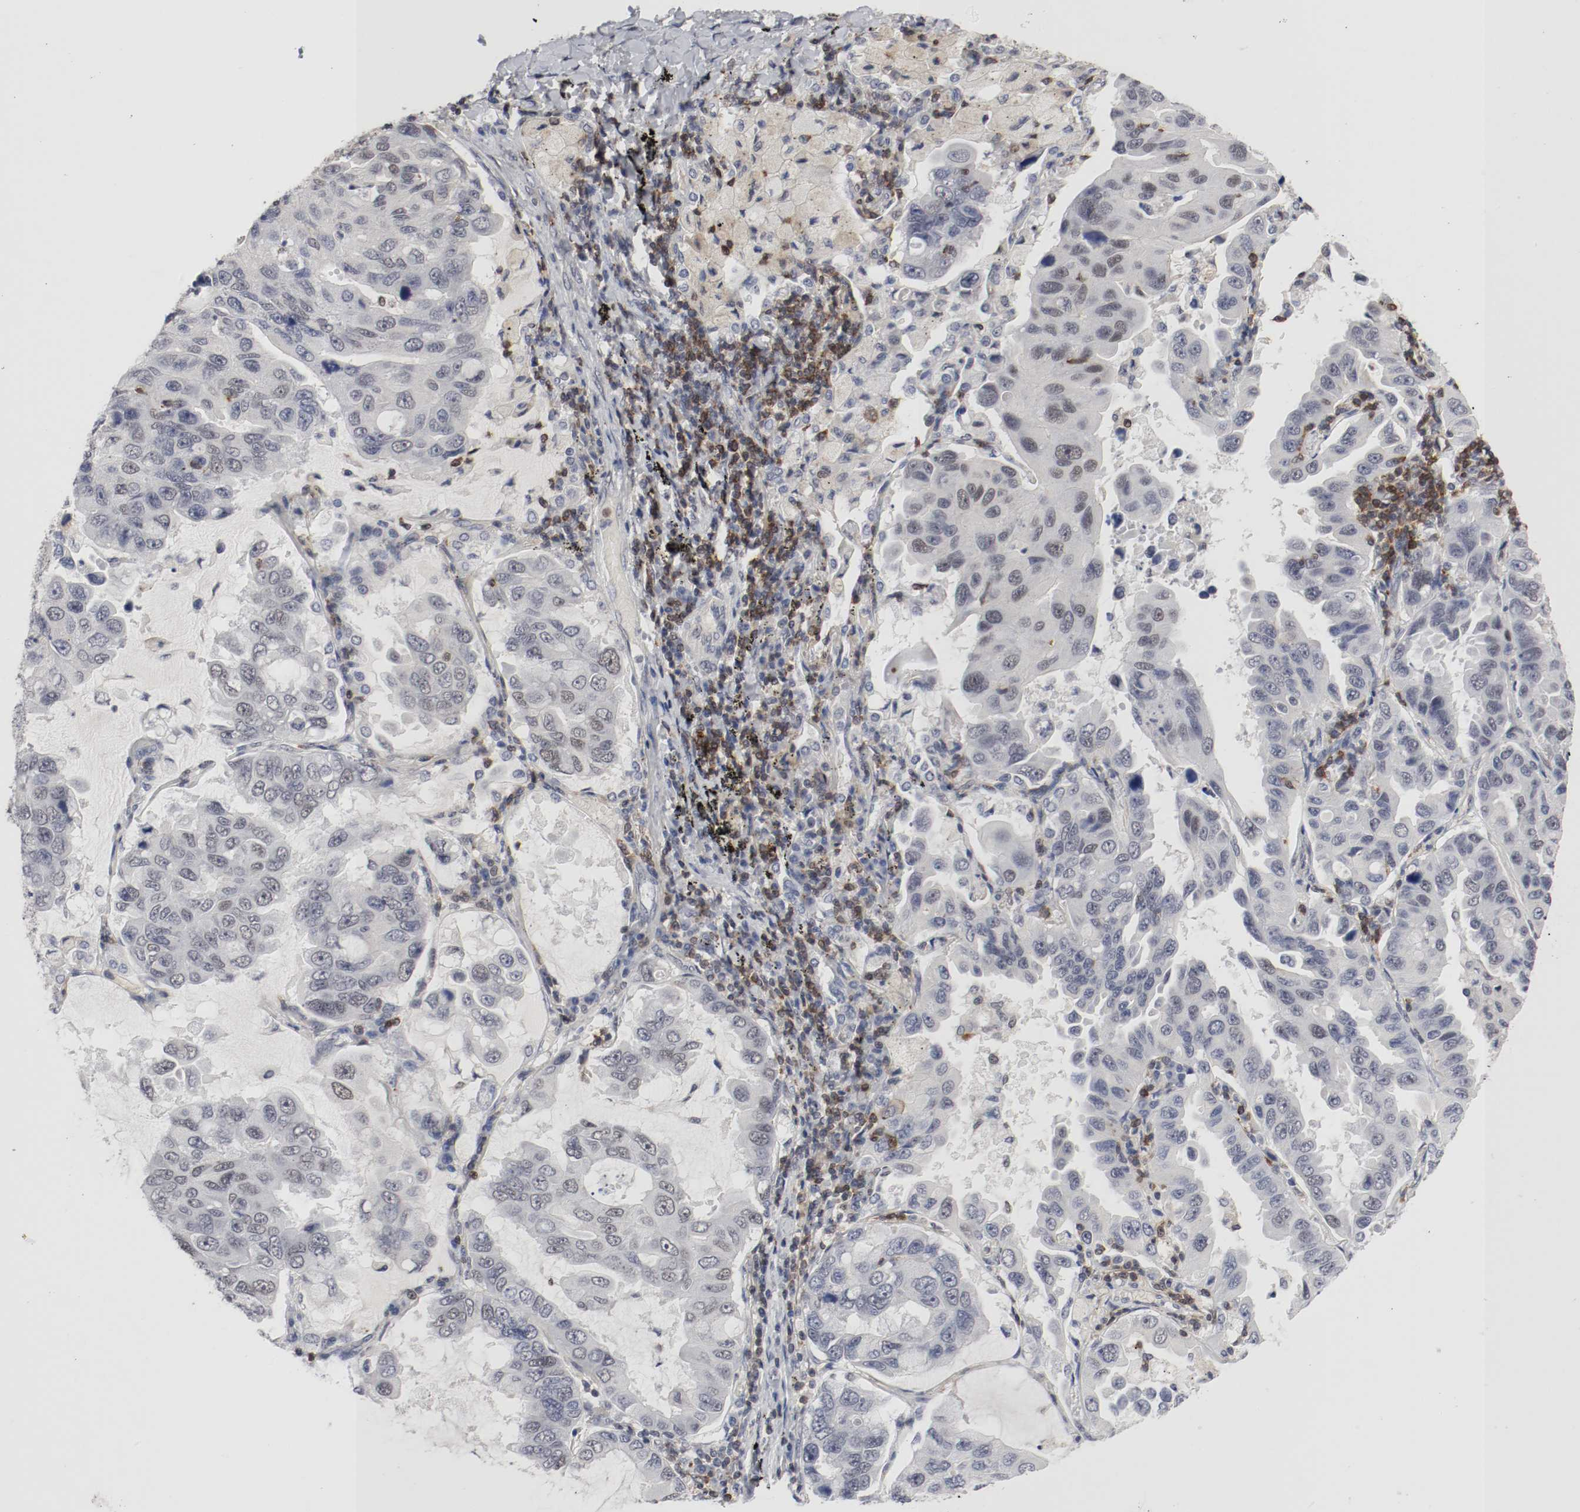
{"staining": {"intensity": "negative", "quantity": "none", "location": "none"}, "tissue": "lung cancer", "cell_type": "Tumor cells", "image_type": "cancer", "snomed": [{"axis": "morphology", "description": "Adenocarcinoma, NOS"}, {"axis": "topography", "description": "Lung"}], "caption": "The photomicrograph shows no staining of tumor cells in lung adenocarcinoma.", "gene": "JUND", "patient": {"sex": "male", "age": 64}}